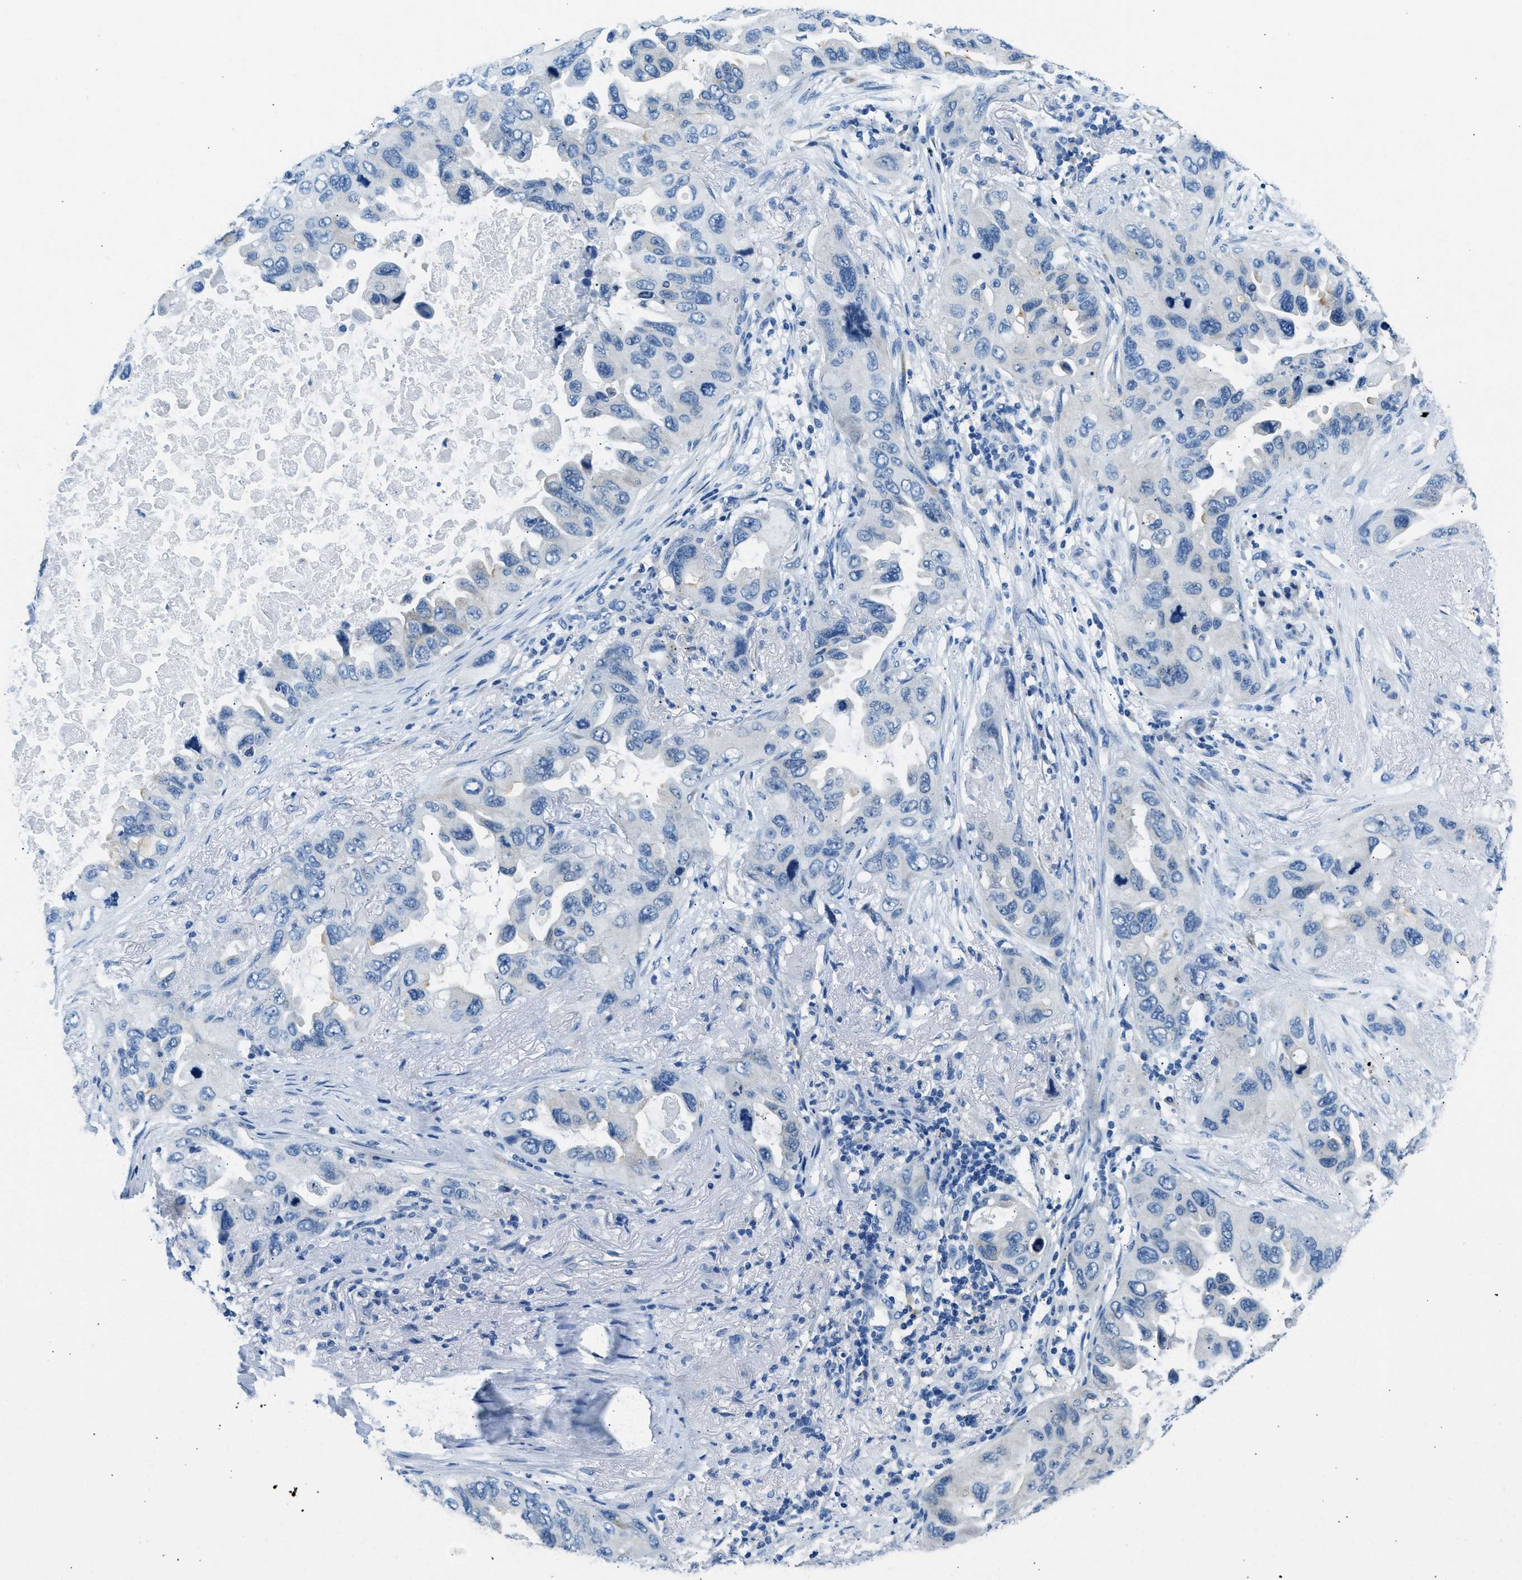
{"staining": {"intensity": "negative", "quantity": "none", "location": "none"}, "tissue": "lung cancer", "cell_type": "Tumor cells", "image_type": "cancer", "snomed": [{"axis": "morphology", "description": "Squamous cell carcinoma, NOS"}, {"axis": "topography", "description": "Lung"}], "caption": "Protein analysis of lung squamous cell carcinoma displays no significant positivity in tumor cells.", "gene": "CLDN18", "patient": {"sex": "female", "age": 73}}